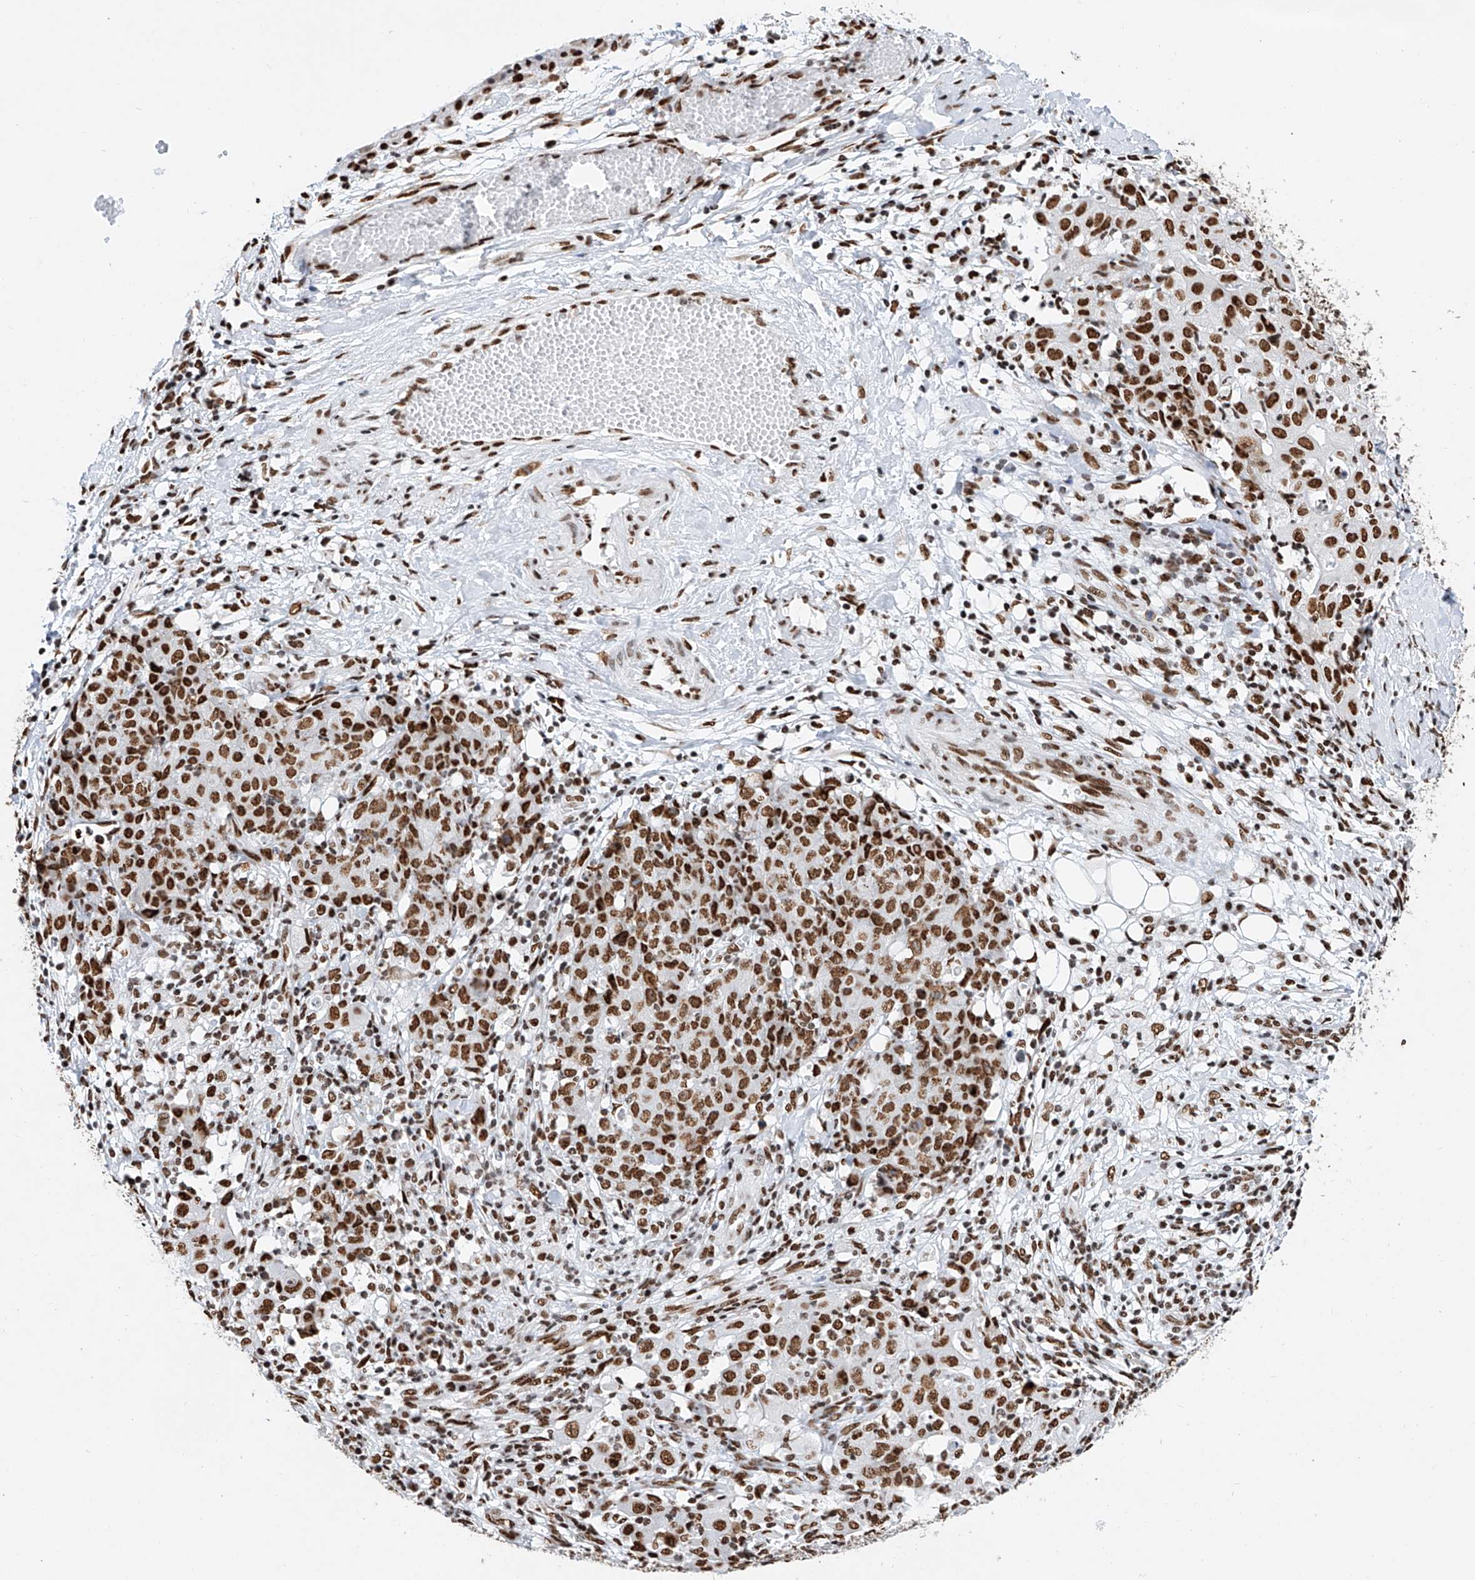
{"staining": {"intensity": "strong", "quantity": ">75%", "location": "nuclear"}, "tissue": "ovarian cancer", "cell_type": "Tumor cells", "image_type": "cancer", "snomed": [{"axis": "morphology", "description": "Carcinoma, endometroid"}, {"axis": "topography", "description": "Ovary"}], "caption": "Strong nuclear protein positivity is appreciated in approximately >75% of tumor cells in ovarian cancer.", "gene": "SRSF6", "patient": {"sex": "female", "age": 42}}